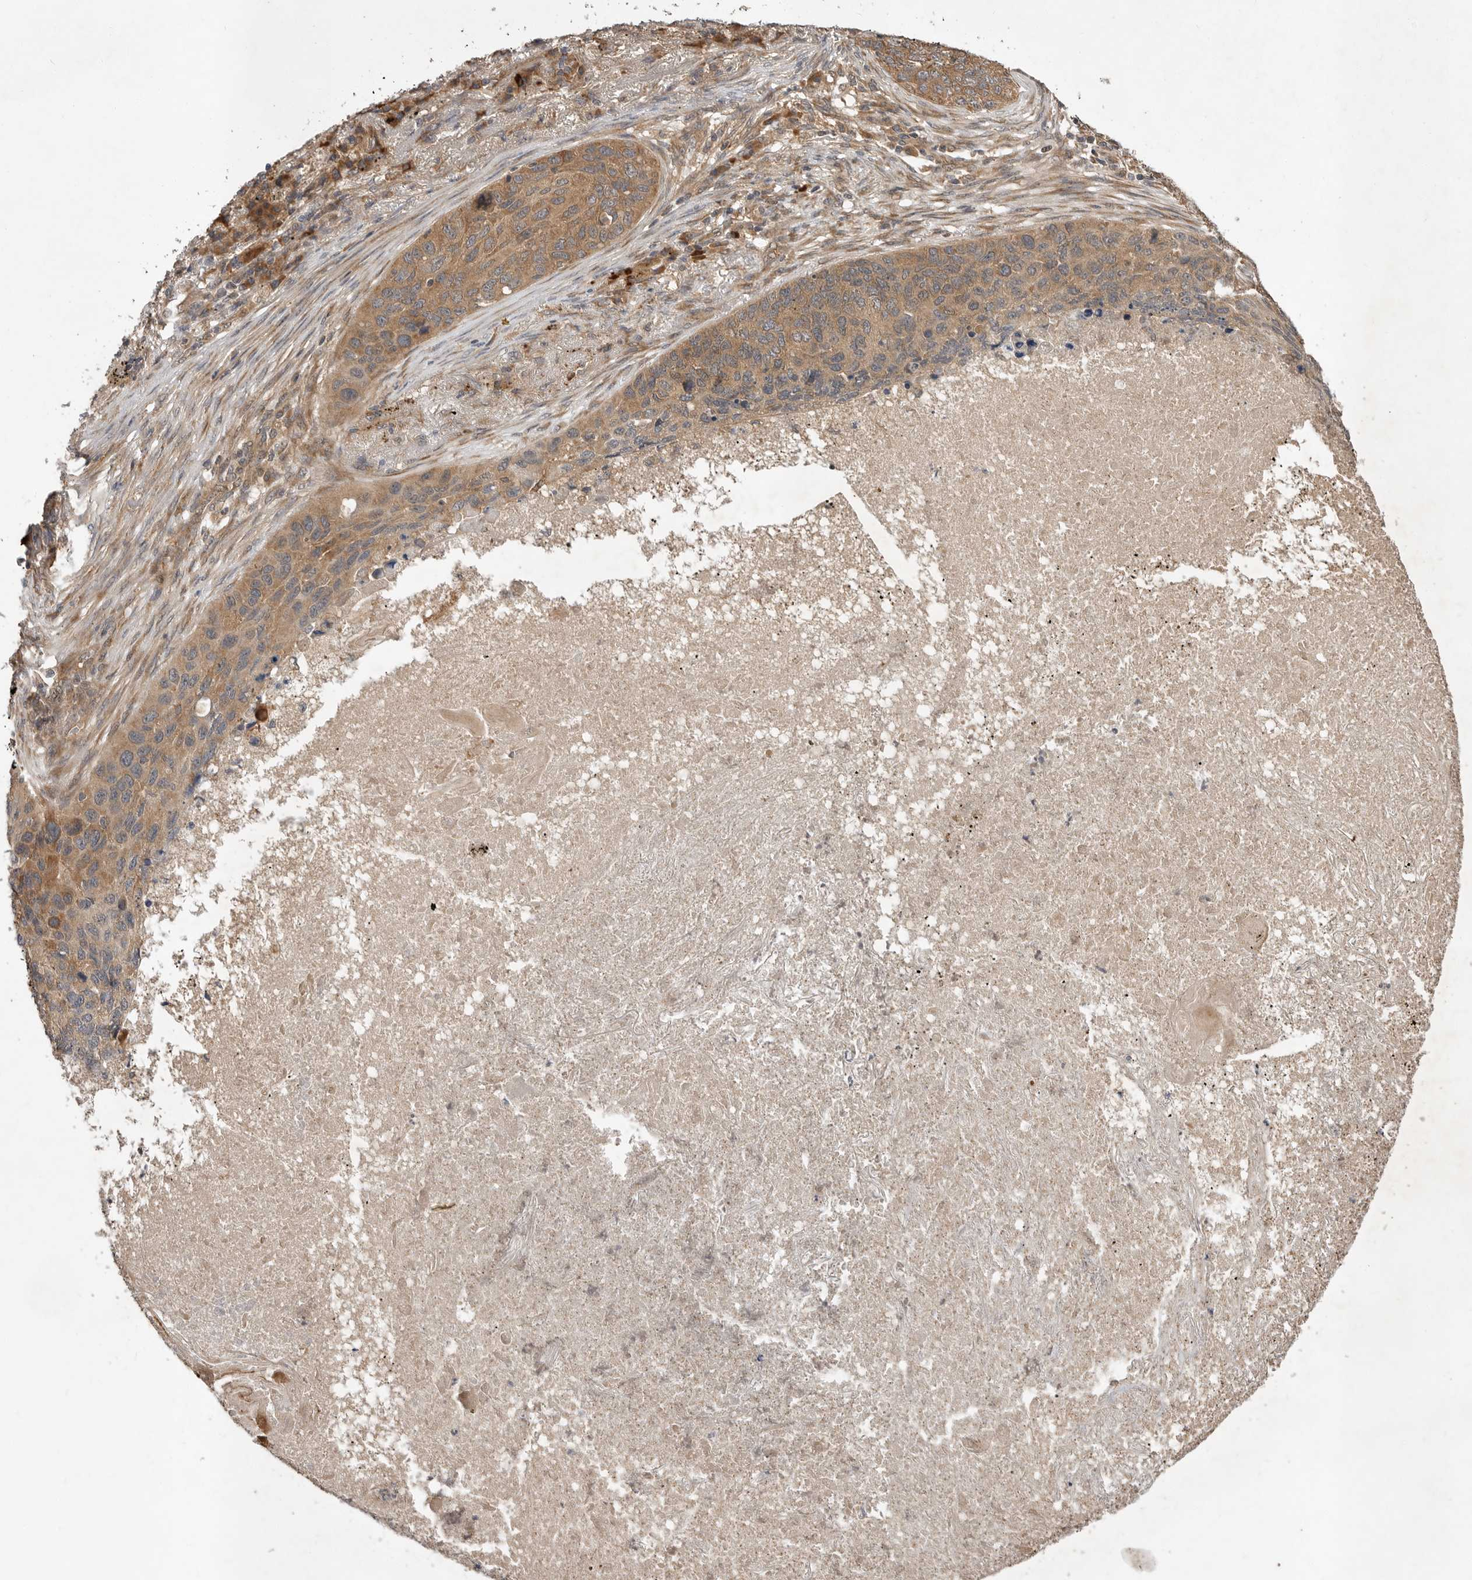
{"staining": {"intensity": "moderate", "quantity": ">75%", "location": "cytoplasmic/membranous,nuclear"}, "tissue": "lung cancer", "cell_type": "Tumor cells", "image_type": "cancer", "snomed": [{"axis": "morphology", "description": "Squamous cell carcinoma, NOS"}, {"axis": "topography", "description": "Lung"}], "caption": "Protein staining of lung cancer tissue shows moderate cytoplasmic/membranous and nuclear staining in about >75% of tumor cells.", "gene": "OSBPL9", "patient": {"sex": "female", "age": 63}}